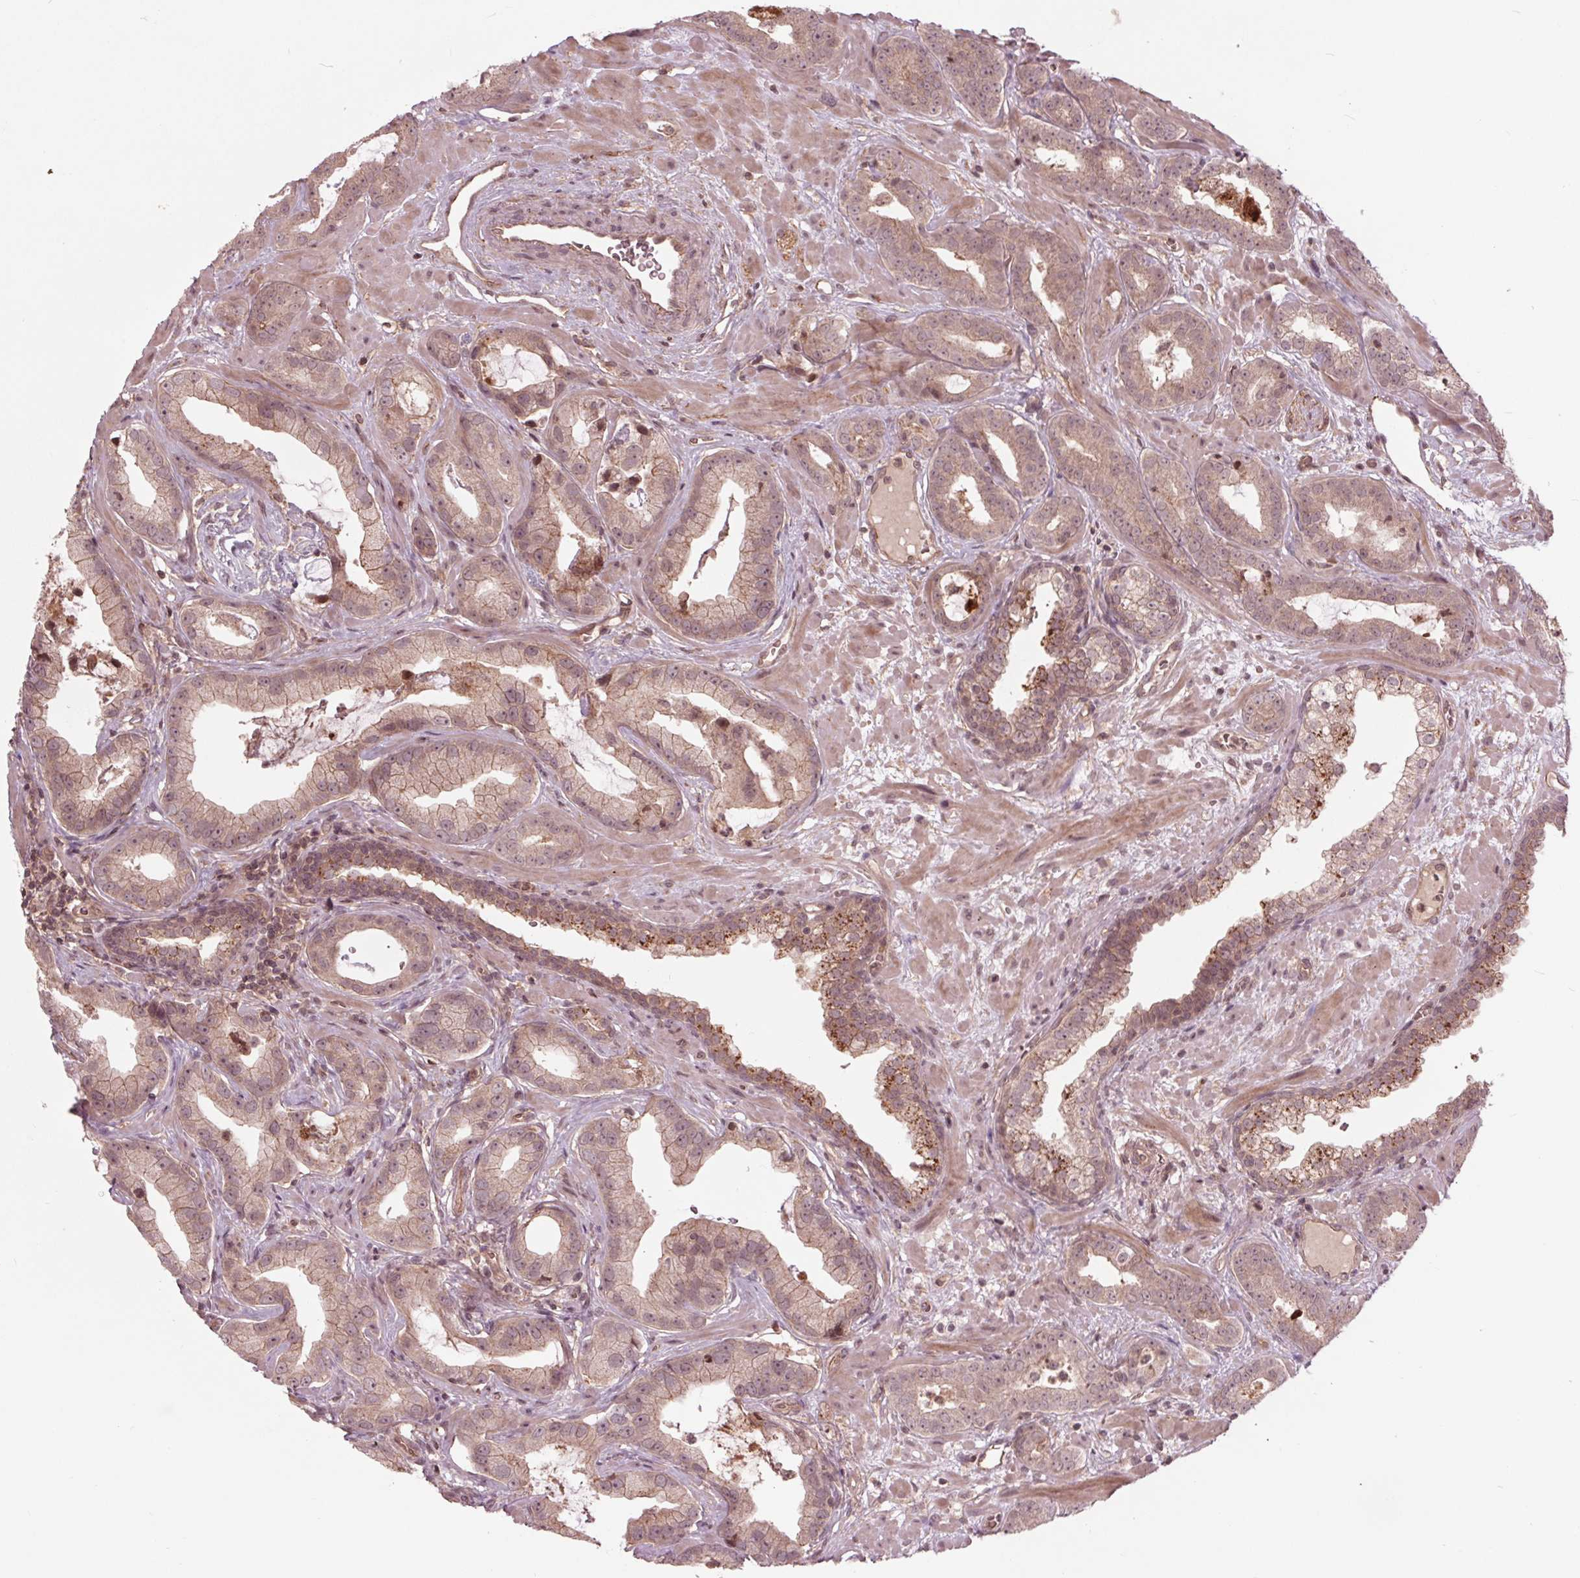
{"staining": {"intensity": "weak", "quantity": ">75%", "location": "cytoplasmic/membranous"}, "tissue": "prostate cancer", "cell_type": "Tumor cells", "image_type": "cancer", "snomed": [{"axis": "morphology", "description": "Adenocarcinoma, Low grade"}, {"axis": "topography", "description": "Prostate"}], "caption": "Immunohistochemical staining of prostate cancer (adenocarcinoma (low-grade)) exhibits low levels of weak cytoplasmic/membranous positivity in approximately >75% of tumor cells. The staining is performed using DAB brown chromogen to label protein expression. The nuclei are counter-stained blue using hematoxylin.", "gene": "BTBD1", "patient": {"sex": "male", "age": 62}}